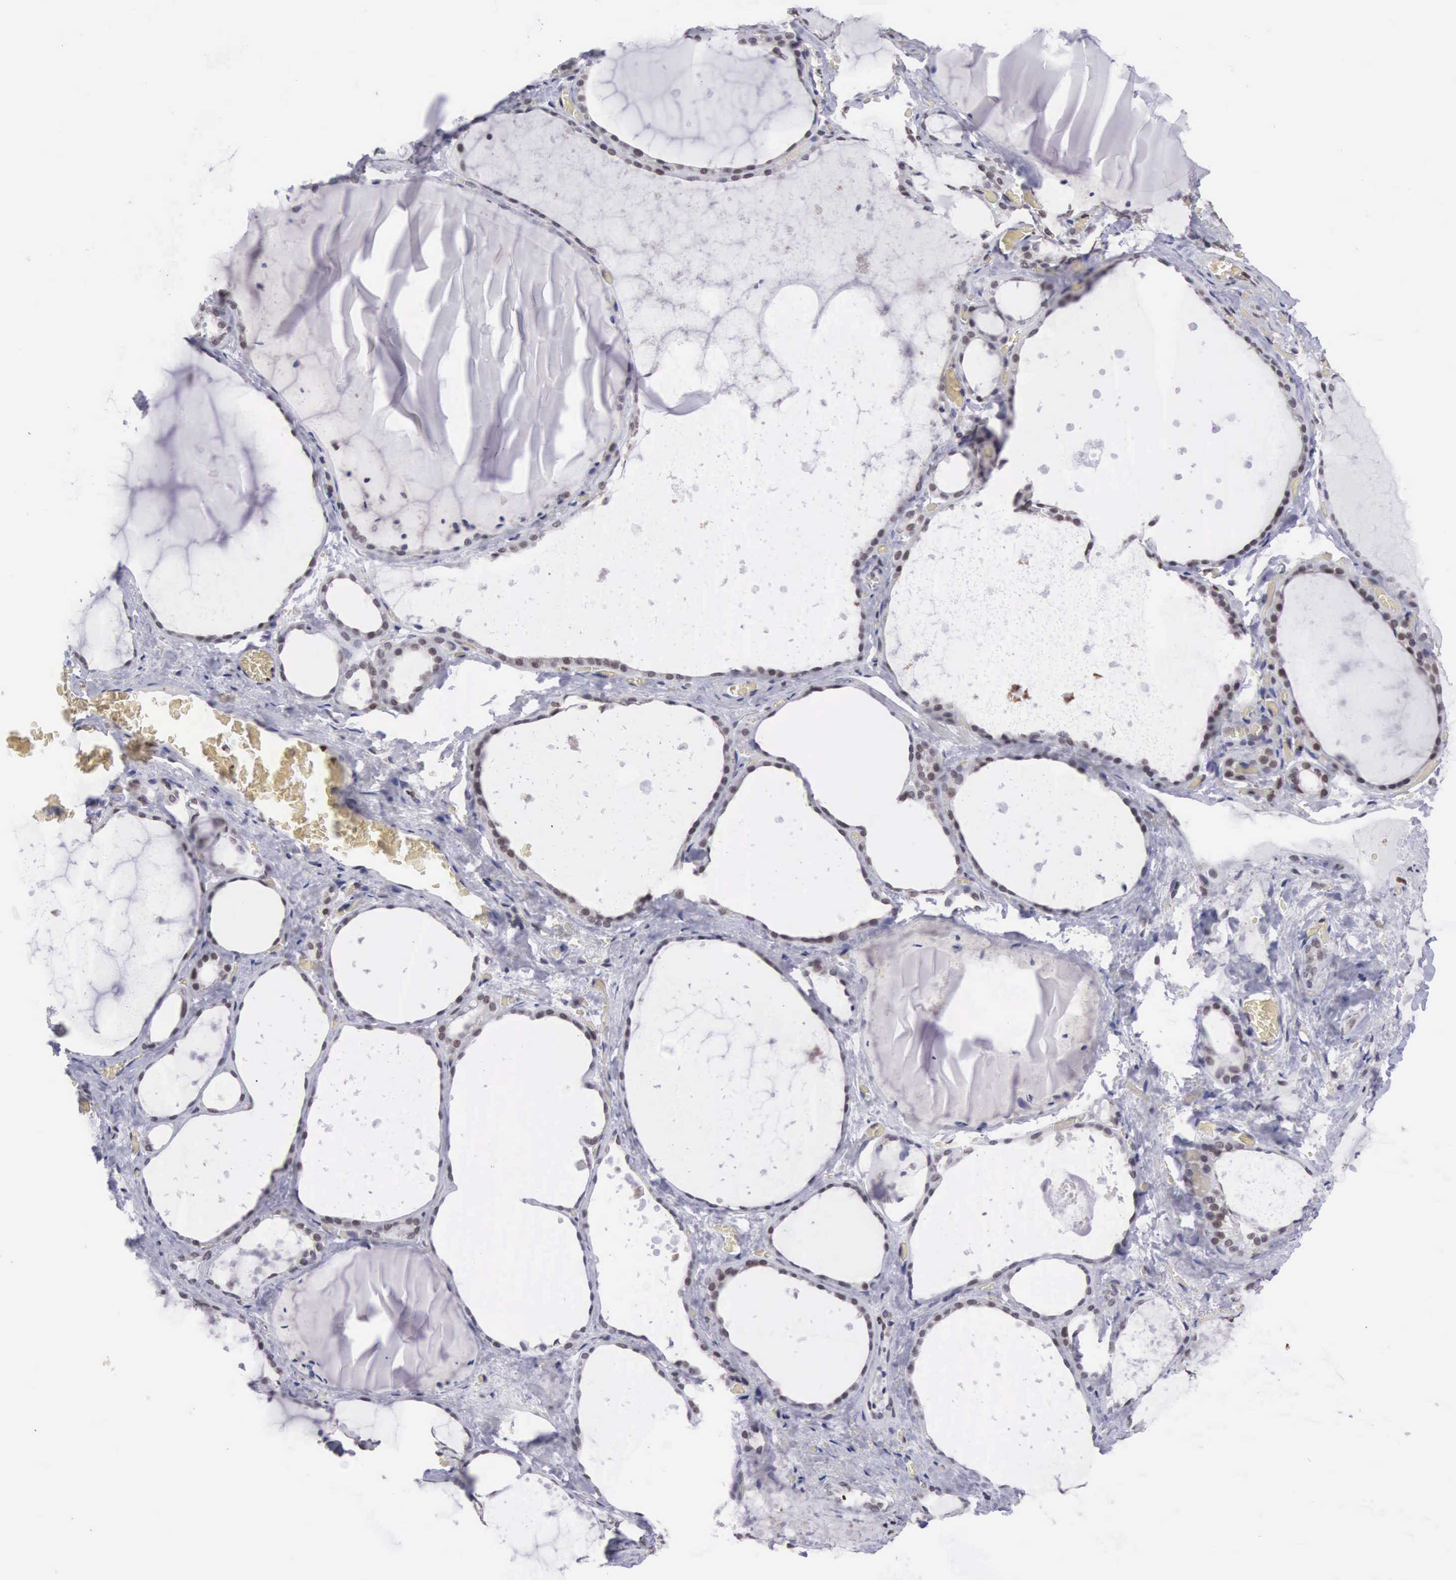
{"staining": {"intensity": "weak", "quantity": "25%-75%", "location": "nuclear"}, "tissue": "thyroid gland", "cell_type": "Glandular cells", "image_type": "normal", "snomed": [{"axis": "morphology", "description": "Normal tissue, NOS"}, {"axis": "topography", "description": "Thyroid gland"}], "caption": "Immunohistochemistry (IHC) of unremarkable human thyroid gland exhibits low levels of weak nuclear positivity in approximately 25%-75% of glandular cells.", "gene": "VRK1", "patient": {"sex": "male", "age": 76}}